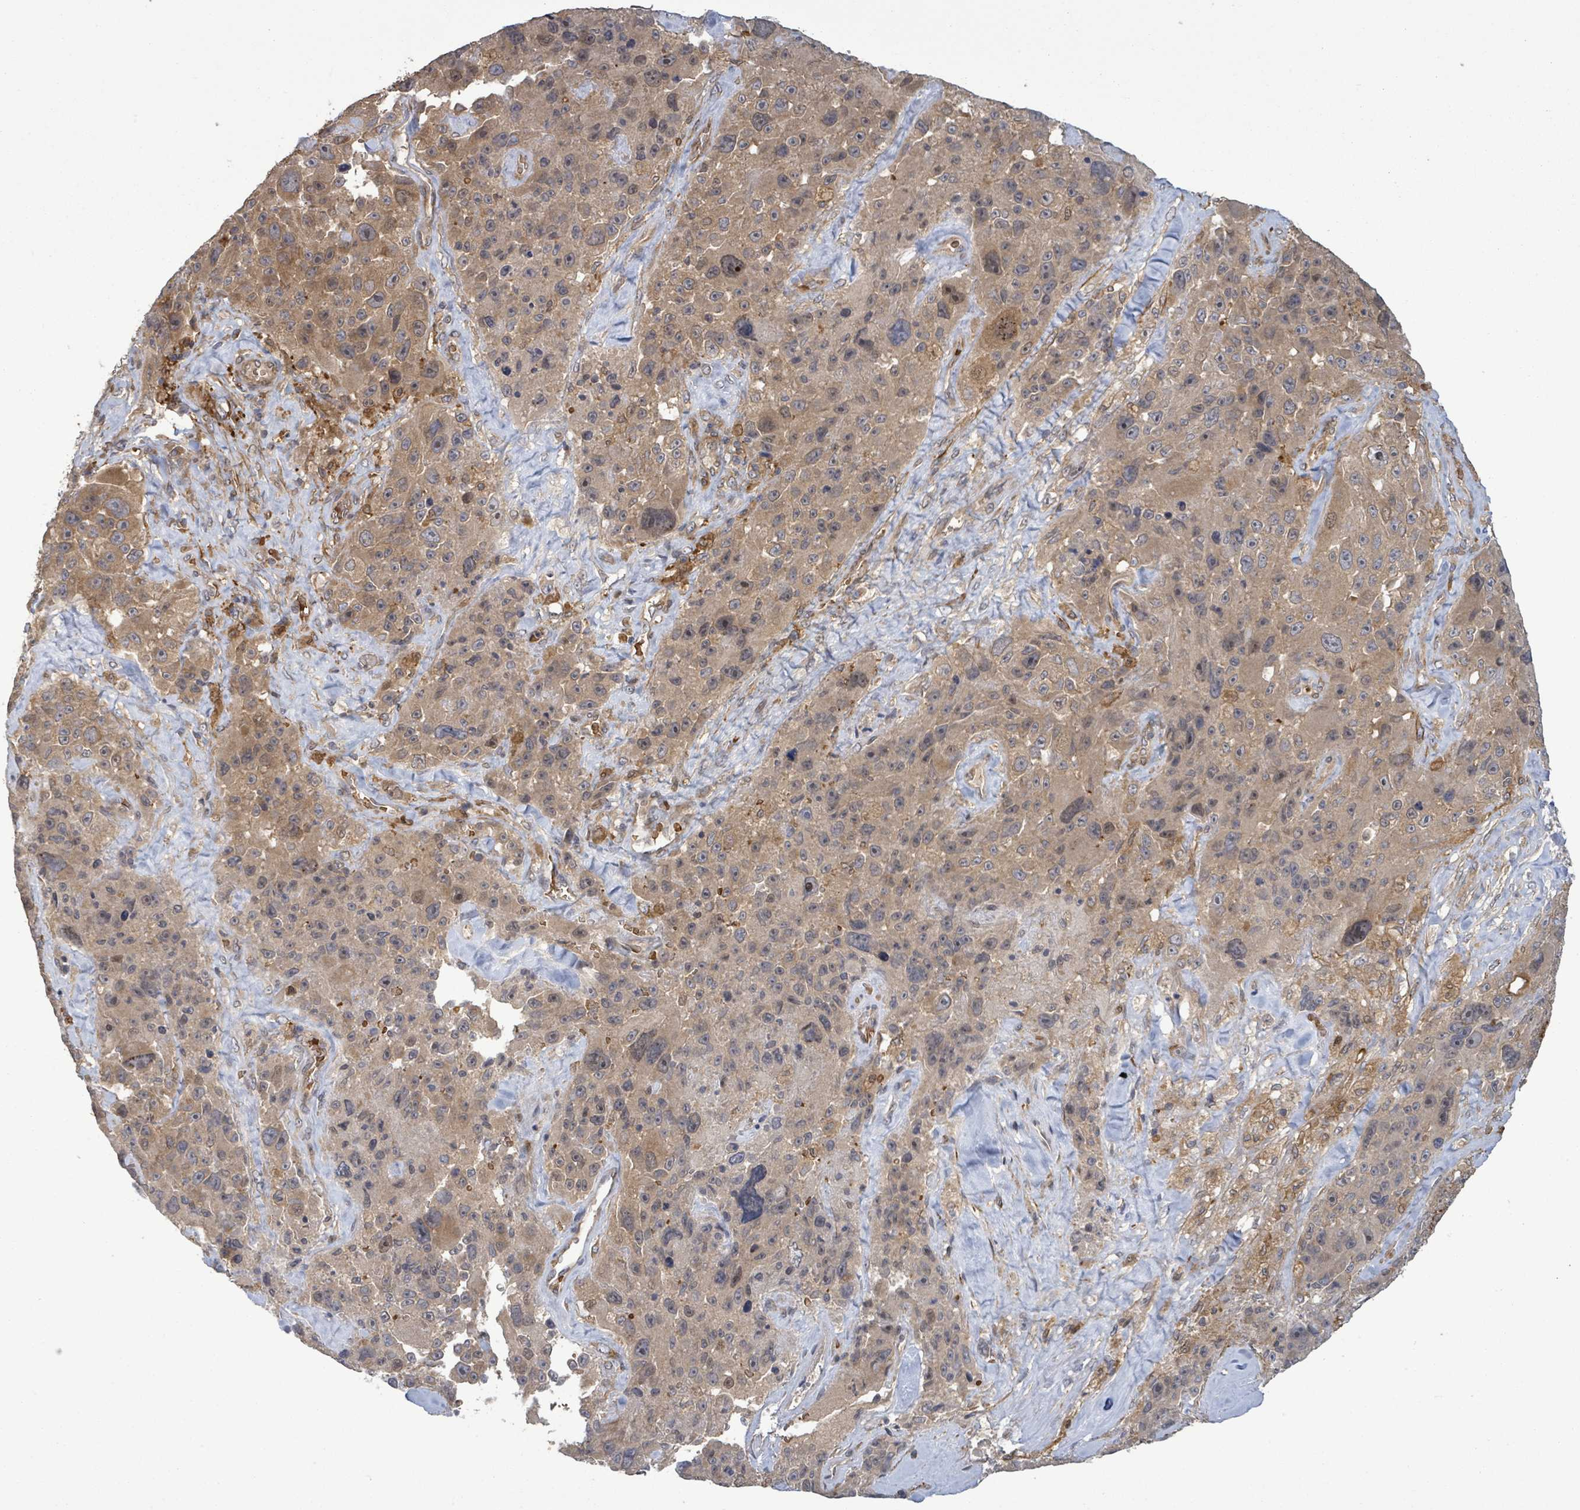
{"staining": {"intensity": "weak", "quantity": "25%-75%", "location": "cytoplasmic/membranous"}, "tissue": "melanoma", "cell_type": "Tumor cells", "image_type": "cancer", "snomed": [{"axis": "morphology", "description": "Malignant melanoma, Metastatic site"}, {"axis": "topography", "description": "Lymph node"}], "caption": "Immunohistochemistry (IHC) staining of malignant melanoma (metastatic site), which demonstrates low levels of weak cytoplasmic/membranous expression in approximately 25%-75% of tumor cells indicating weak cytoplasmic/membranous protein expression. The staining was performed using DAB (3,3'-diaminobenzidine) (brown) for protein detection and nuclei were counterstained in hematoxylin (blue).", "gene": "MAP3K6", "patient": {"sex": "male", "age": 62}}